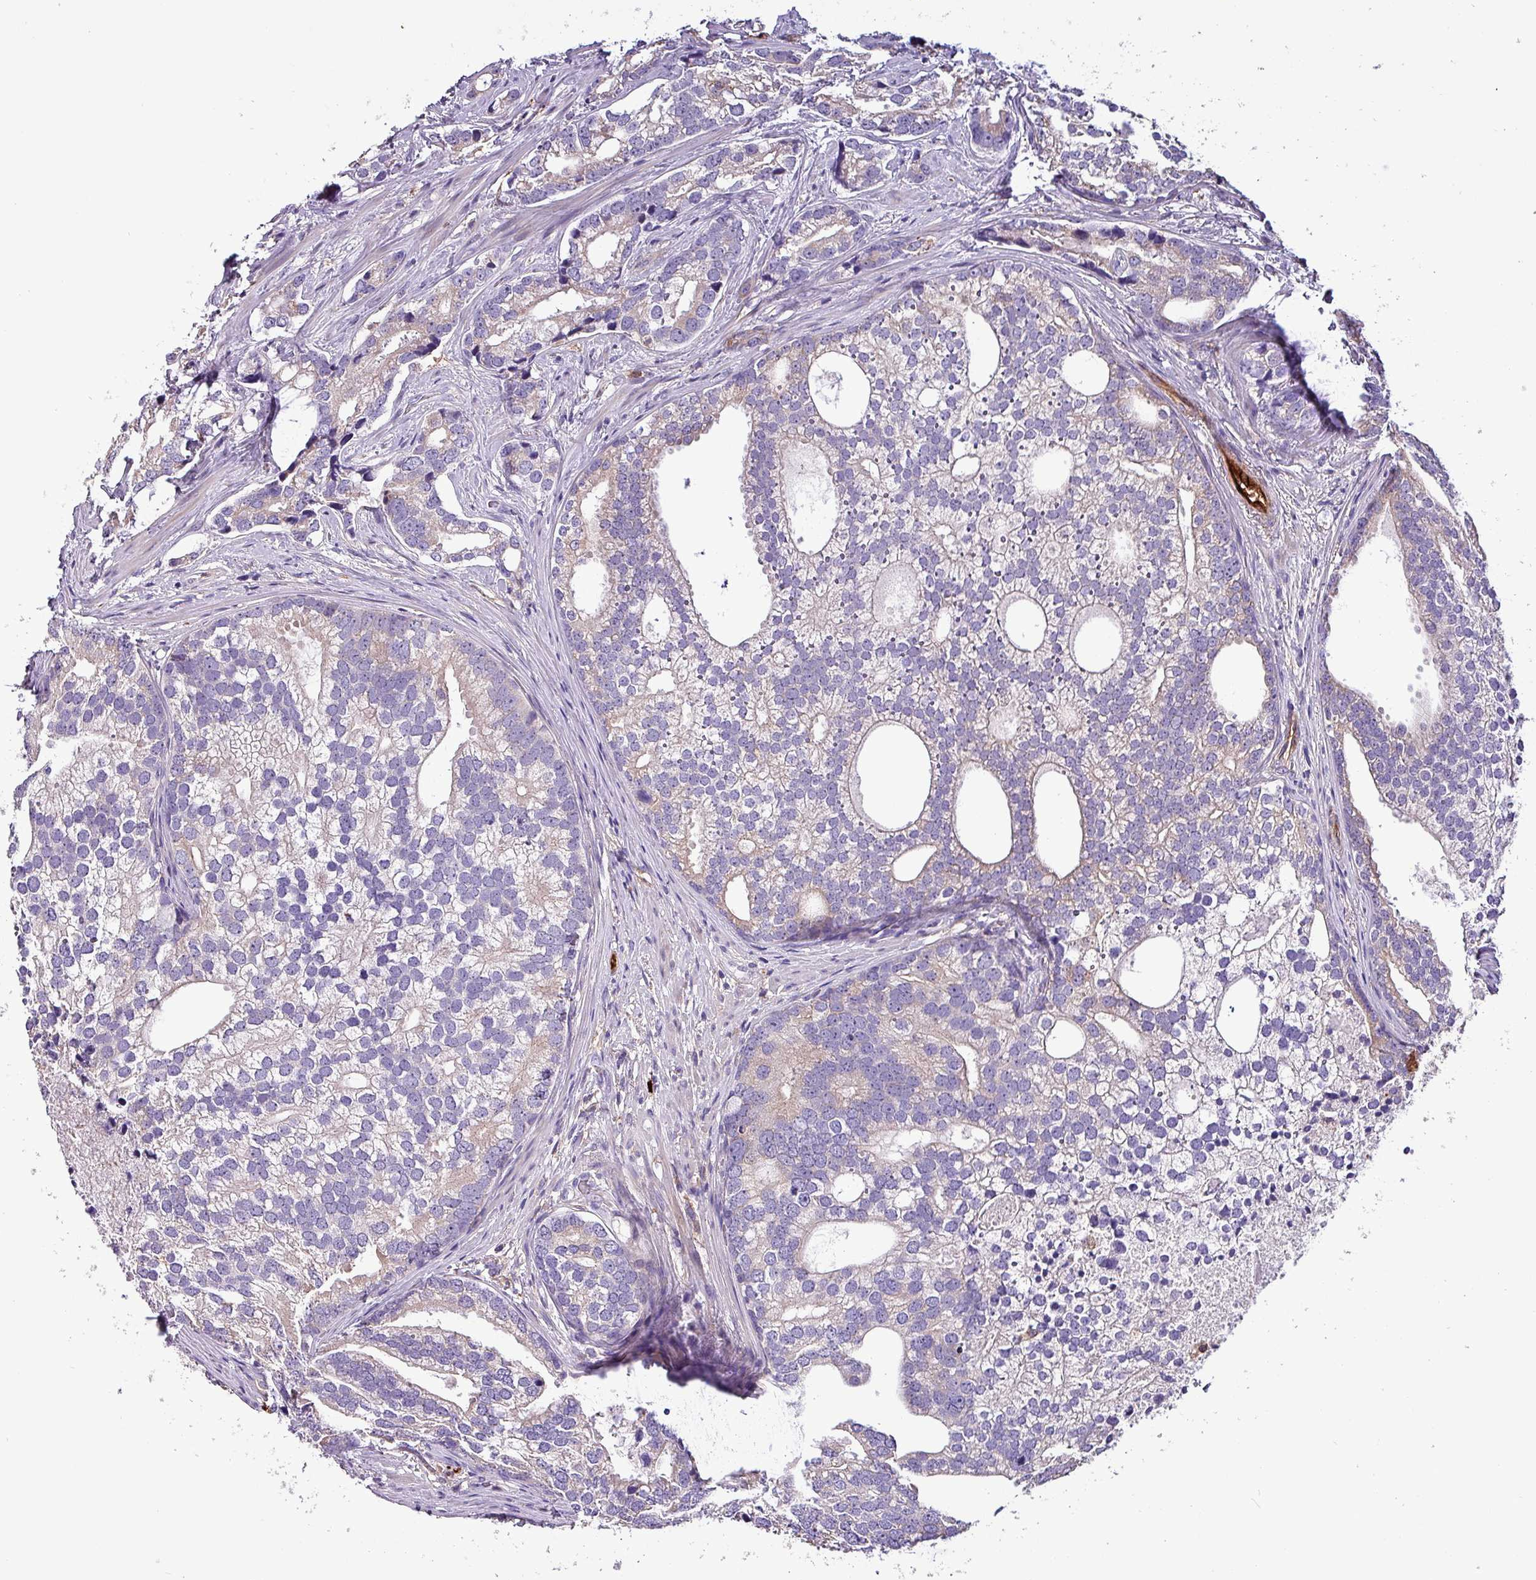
{"staining": {"intensity": "negative", "quantity": "none", "location": "none"}, "tissue": "prostate cancer", "cell_type": "Tumor cells", "image_type": "cancer", "snomed": [{"axis": "morphology", "description": "Adenocarcinoma, High grade"}, {"axis": "topography", "description": "Prostate"}], "caption": "Tumor cells show no significant expression in prostate high-grade adenocarcinoma.", "gene": "SCIN", "patient": {"sex": "male", "age": 75}}